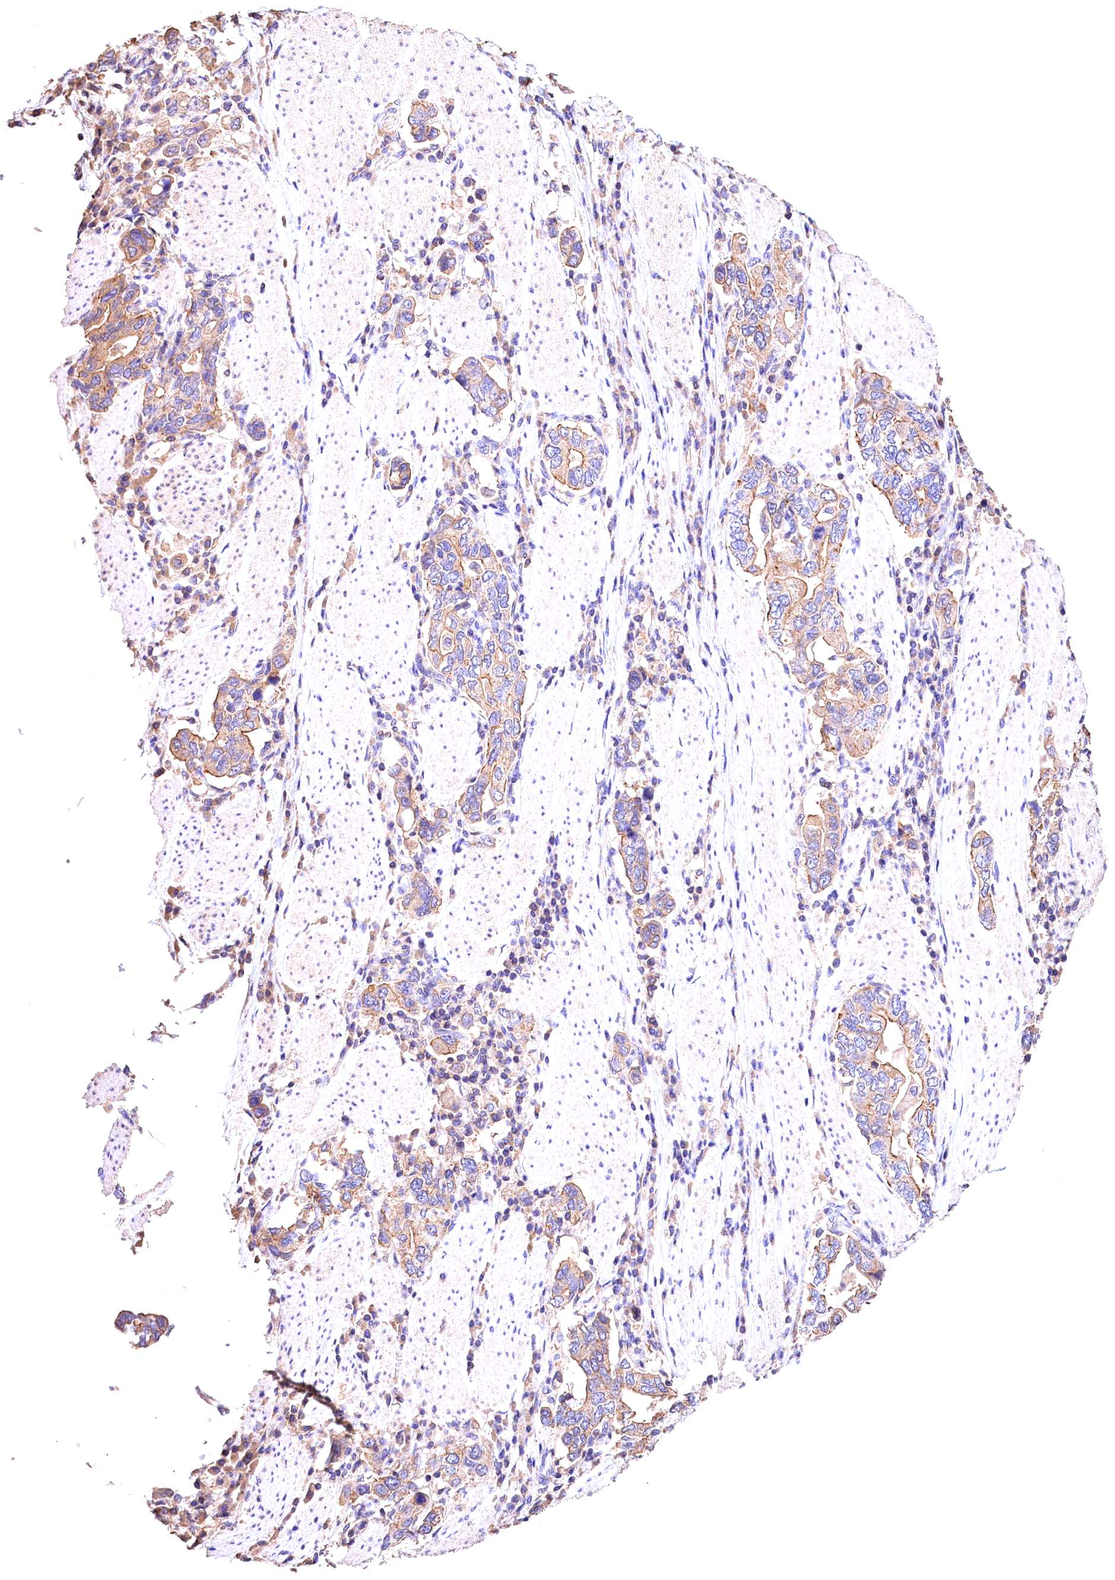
{"staining": {"intensity": "moderate", "quantity": "25%-75%", "location": "cytoplasmic/membranous"}, "tissue": "stomach cancer", "cell_type": "Tumor cells", "image_type": "cancer", "snomed": [{"axis": "morphology", "description": "Adenocarcinoma, NOS"}, {"axis": "topography", "description": "Stomach, upper"}, {"axis": "topography", "description": "Stomach"}], "caption": "Stomach adenocarcinoma stained for a protein shows moderate cytoplasmic/membranous positivity in tumor cells. (DAB (3,3'-diaminobenzidine) = brown stain, brightfield microscopy at high magnification).", "gene": "OAS3", "patient": {"sex": "male", "age": 62}}